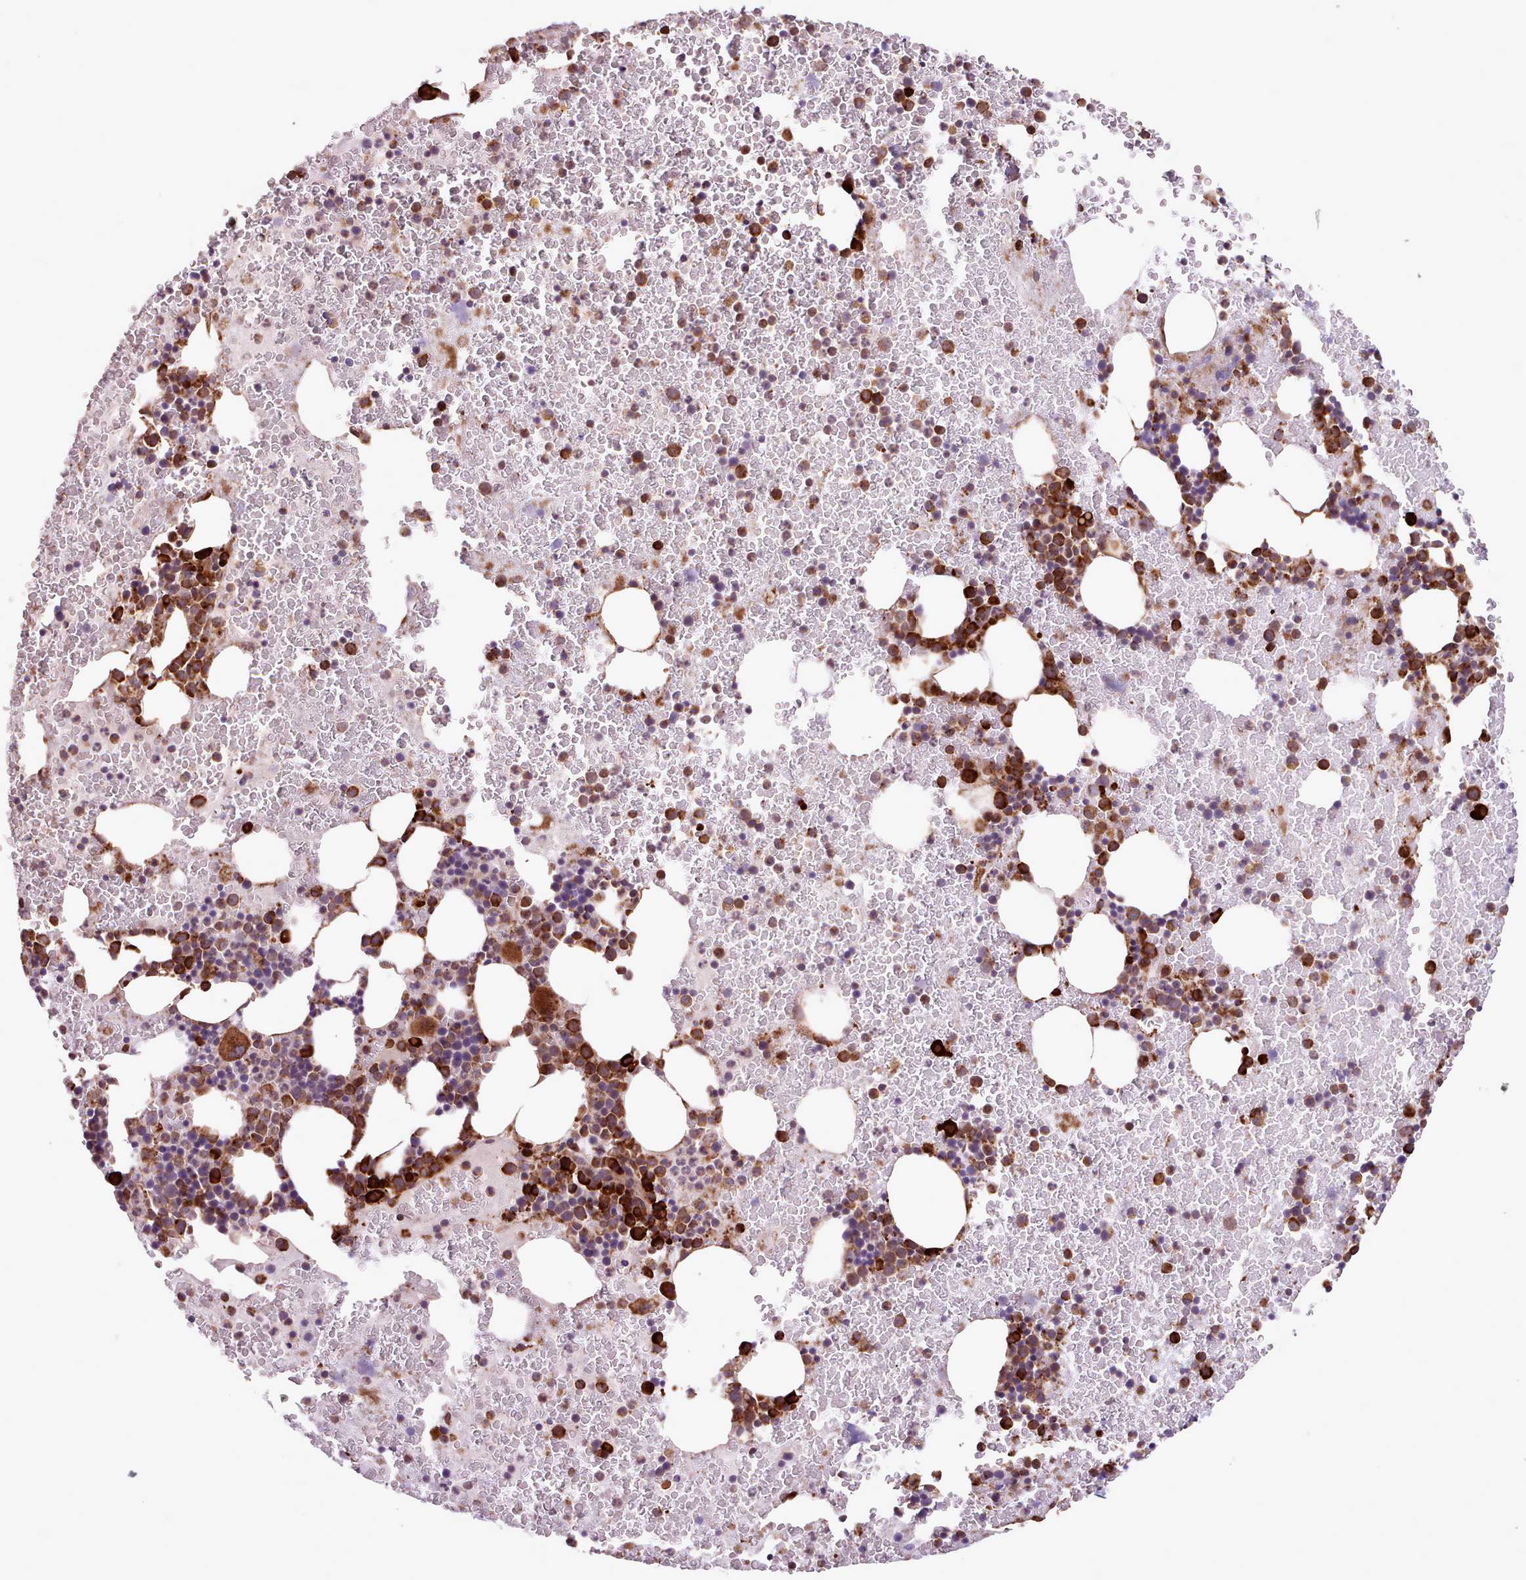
{"staining": {"intensity": "strong", "quantity": "25%-75%", "location": "cytoplasmic/membranous"}, "tissue": "bone marrow", "cell_type": "Hematopoietic cells", "image_type": "normal", "snomed": [{"axis": "morphology", "description": "Normal tissue, NOS"}, {"axis": "topography", "description": "Bone marrow"}], "caption": "Strong cytoplasmic/membranous positivity is appreciated in approximately 25%-75% of hematopoietic cells in normal bone marrow. The protein of interest is shown in brown color, while the nuclei are stained blue.", "gene": "TTLL3", "patient": {"sex": "male", "age": 26}}